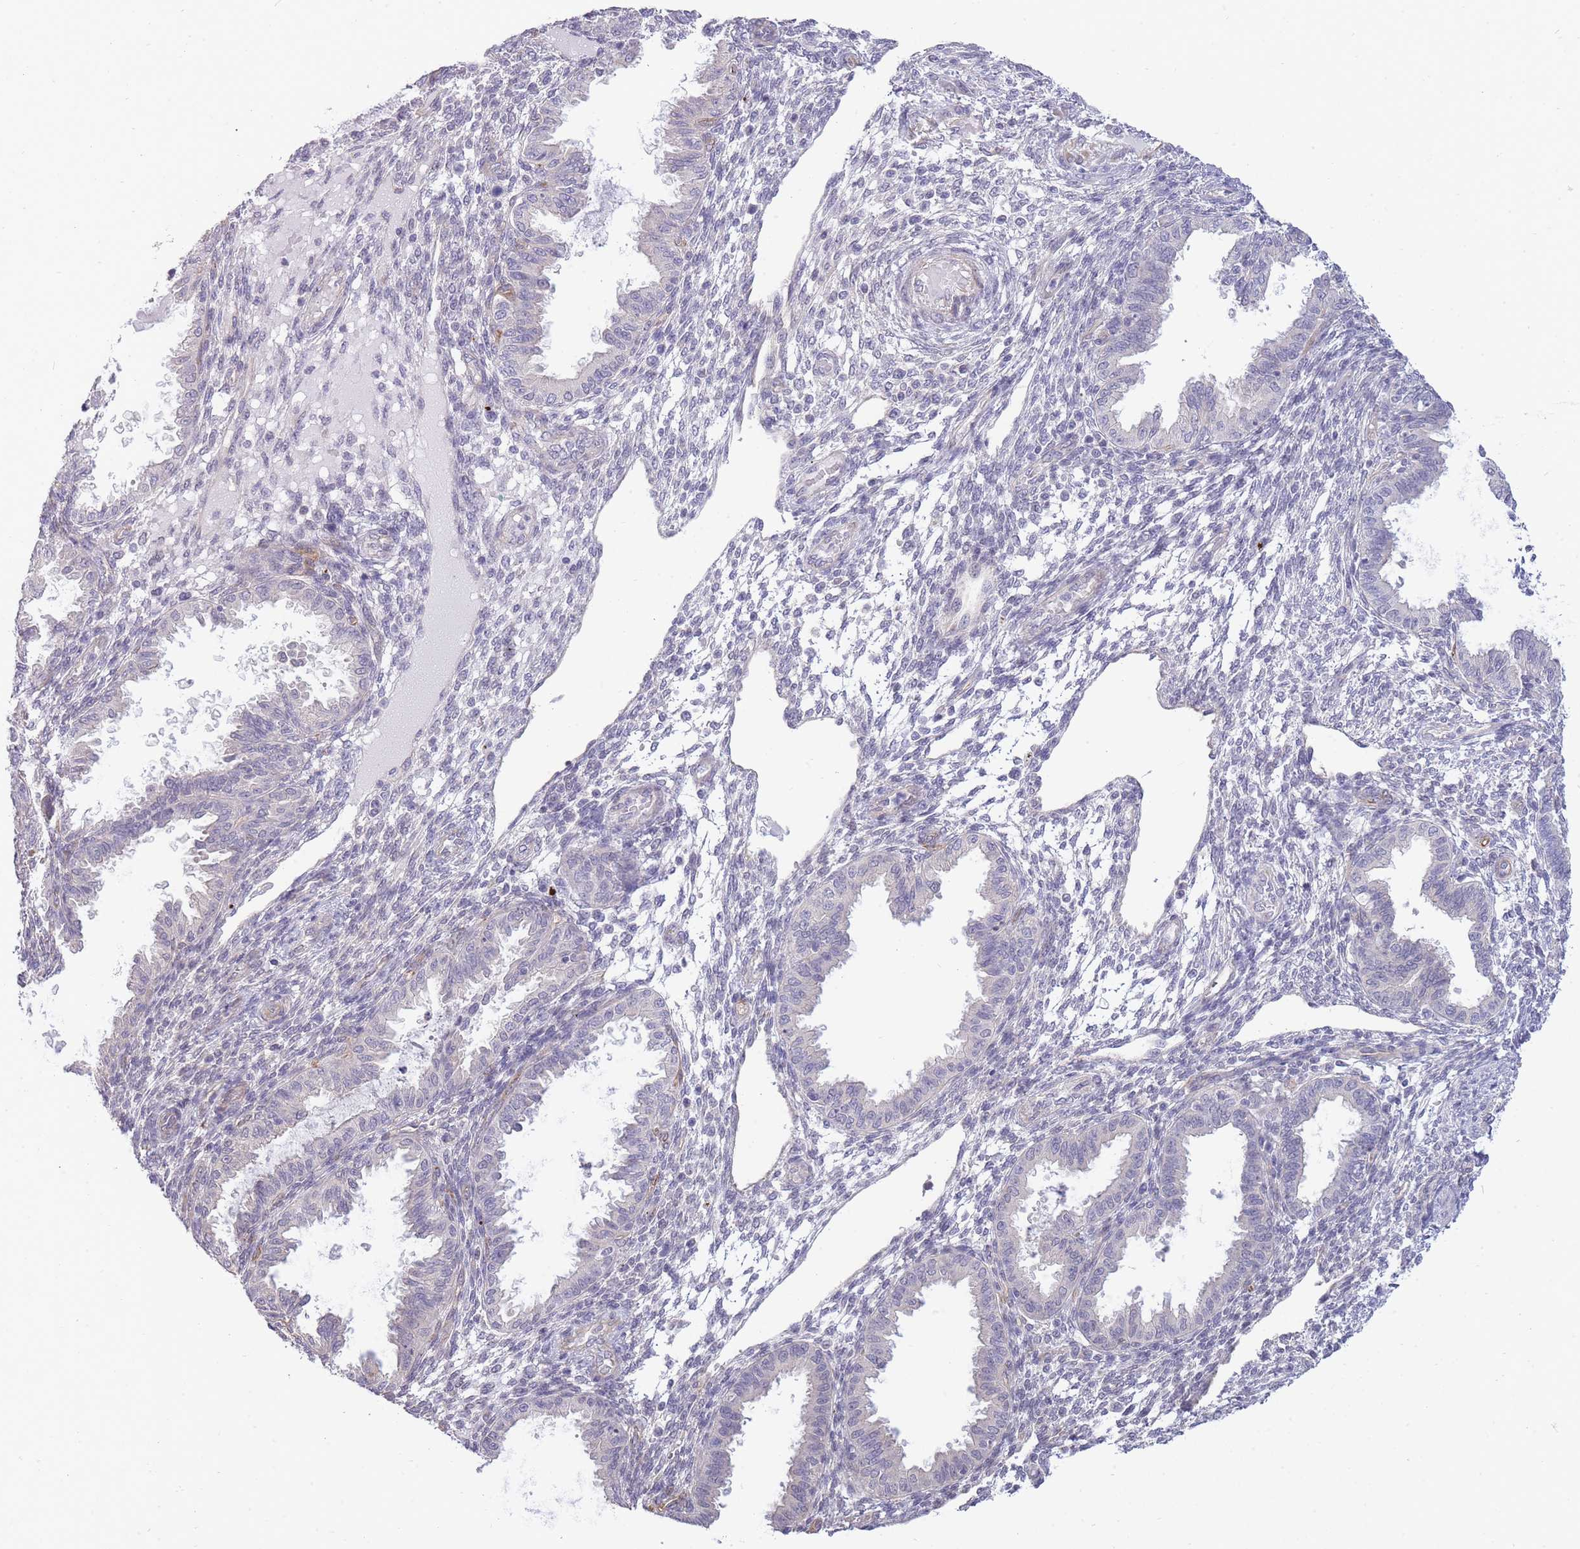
{"staining": {"intensity": "negative", "quantity": "none", "location": "none"}, "tissue": "endometrium", "cell_type": "Cells in endometrial stroma", "image_type": "normal", "snomed": [{"axis": "morphology", "description": "Normal tissue, NOS"}, {"axis": "topography", "description": "Endometrium"}], "caption": "A high-resolution micrograph shows immunohistochemistry staining of unremarkable endometrium, which displays no significant staining in cells in endometrial stroma.", "gene": "C19orf25", "patient": {"sex": "female", "age": 33}}